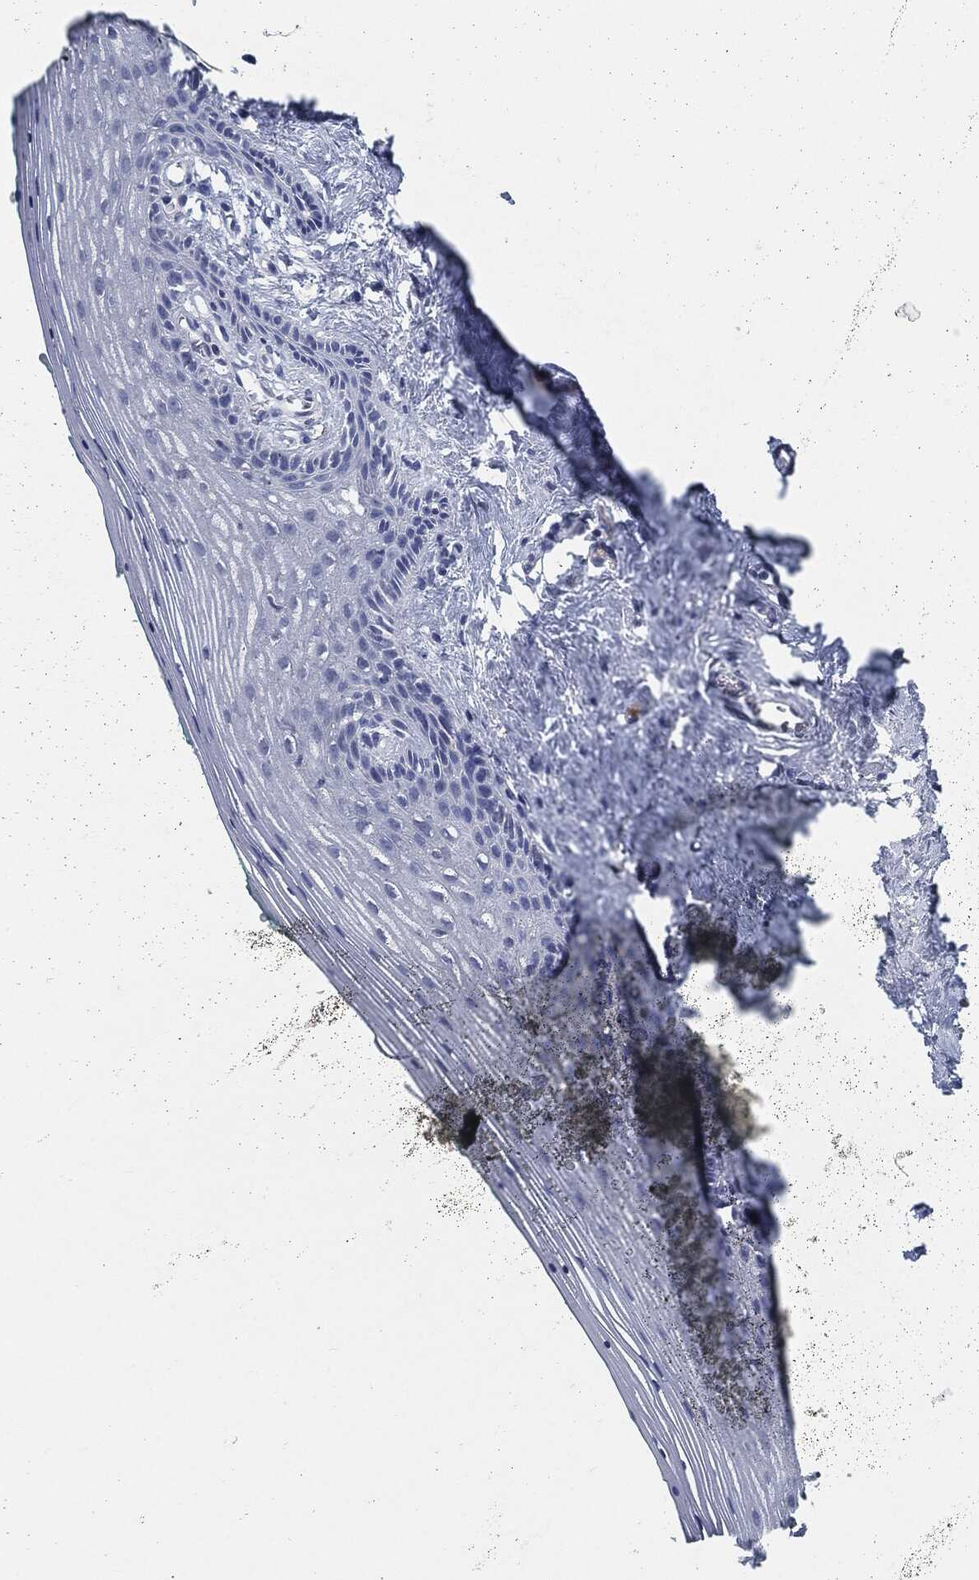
{"staining": {"intensity": "negative", "quantity": "none", "location": "none"}, "tissue": "vagina", "cell_type": "Squamous epithelial cells", "image_type": "normal", "snomed": [{"axis": "morphology", "description": "Normal tissue, NOS"}, {"axis": "topography", "description": "Vagina"}], "caption": "An IHC image of benign vagina is shown. There is no staining in squamous epithelial cells of vagina. Brightfield microscopy of IHC stained with DAB (brown) and hematoxylin (blue), captured at high magnification.", "gene": "CD27", "patient": {"sex": "female", "age": 45}}